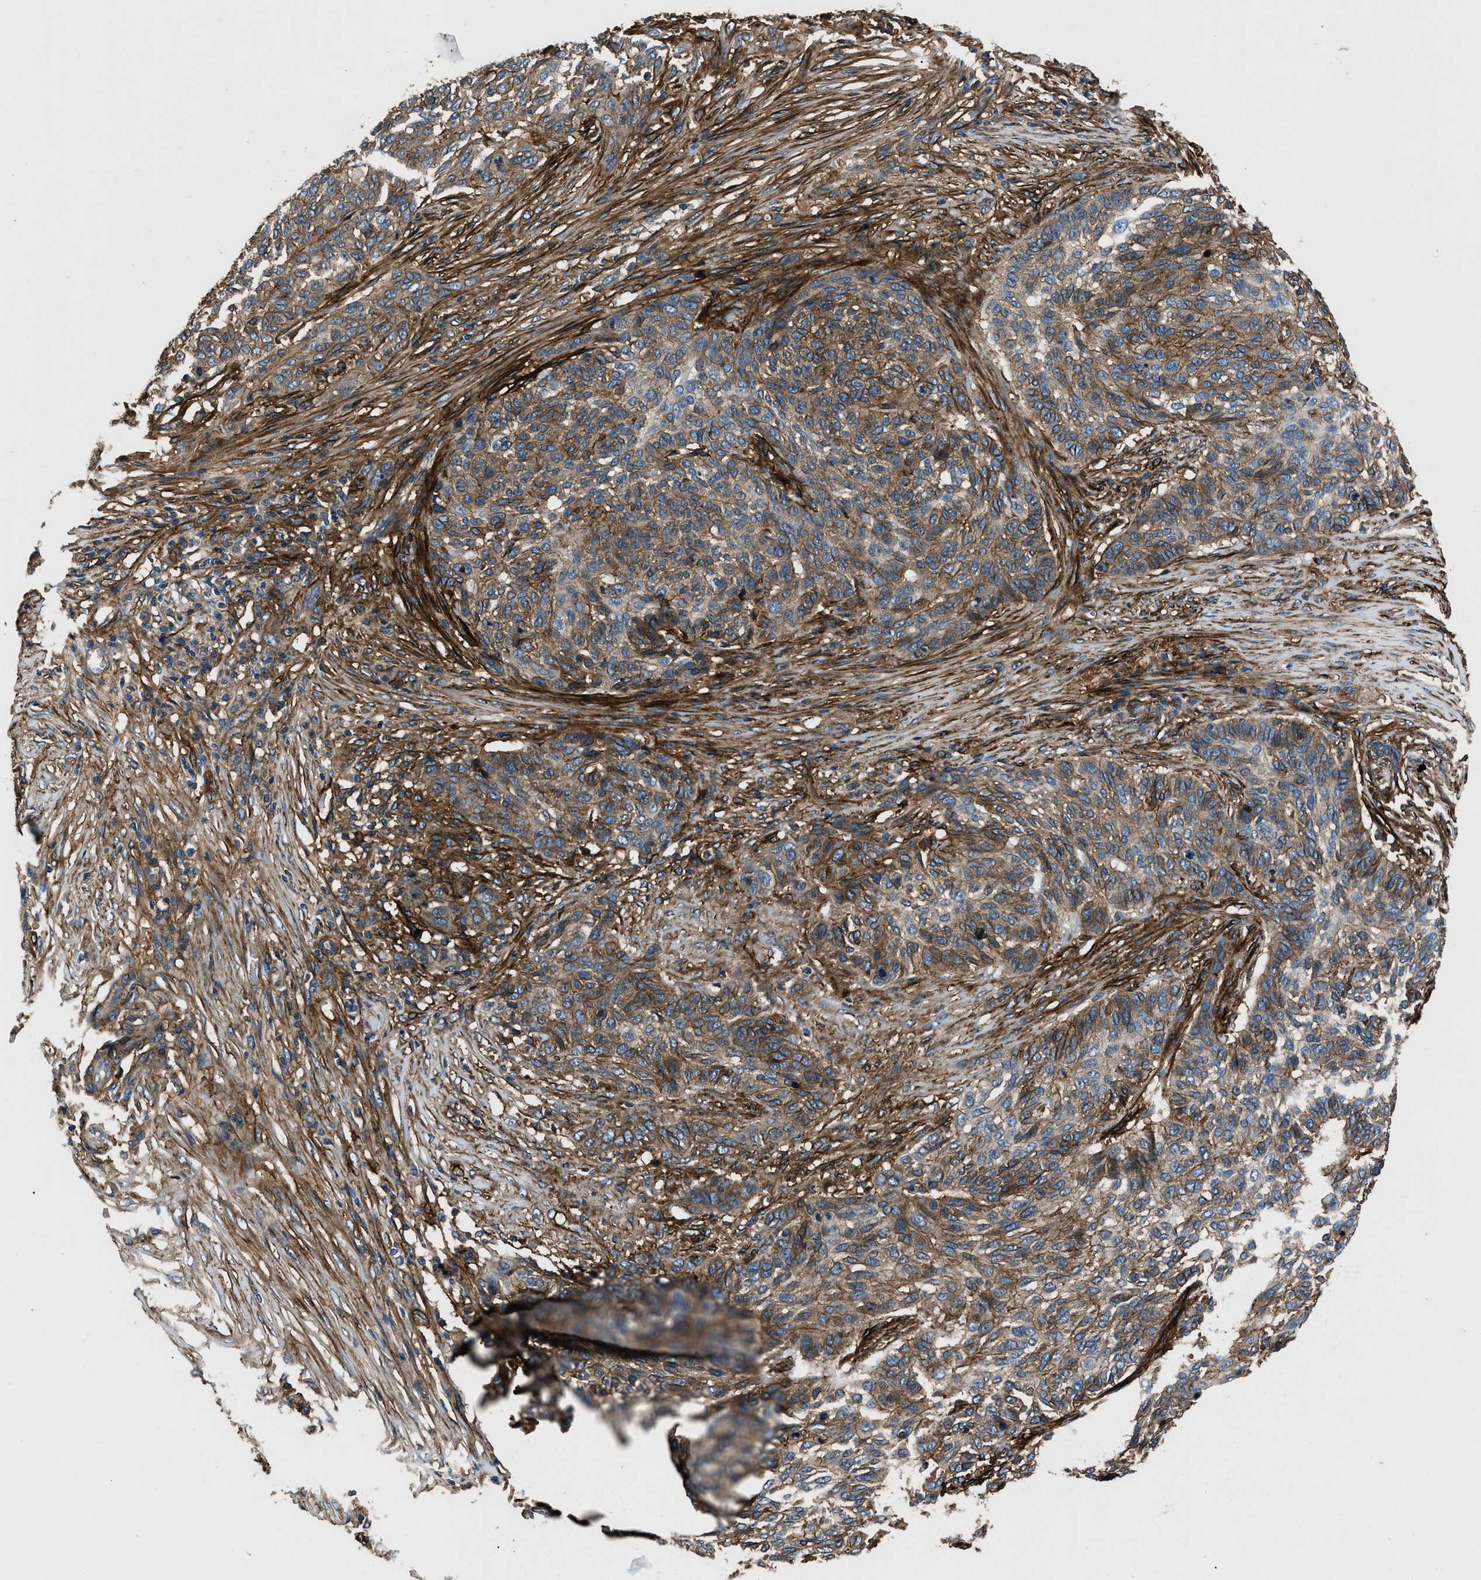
{"staining": {"intensity": "moderate", "quantity": ">75%", "location": "cytoplasmic/membranous"}, "tissue": "skin cancer", "cell_type": "Tumor cells", "image_type": "cancer", "snomed": [{"axis": "morphology", "description": "Basal cell carcinoma"}, {"axis": "topography", "description": "Skin"}], "caption": "This is an image of immunohistochemistry (IHC) staining of skin basal cell carcinoma, which shows moderate positivity in the cytoplasmic/membranous of tumor cells.", "gene": "CD276", "patient": {"sex": "male", "age": 85}}